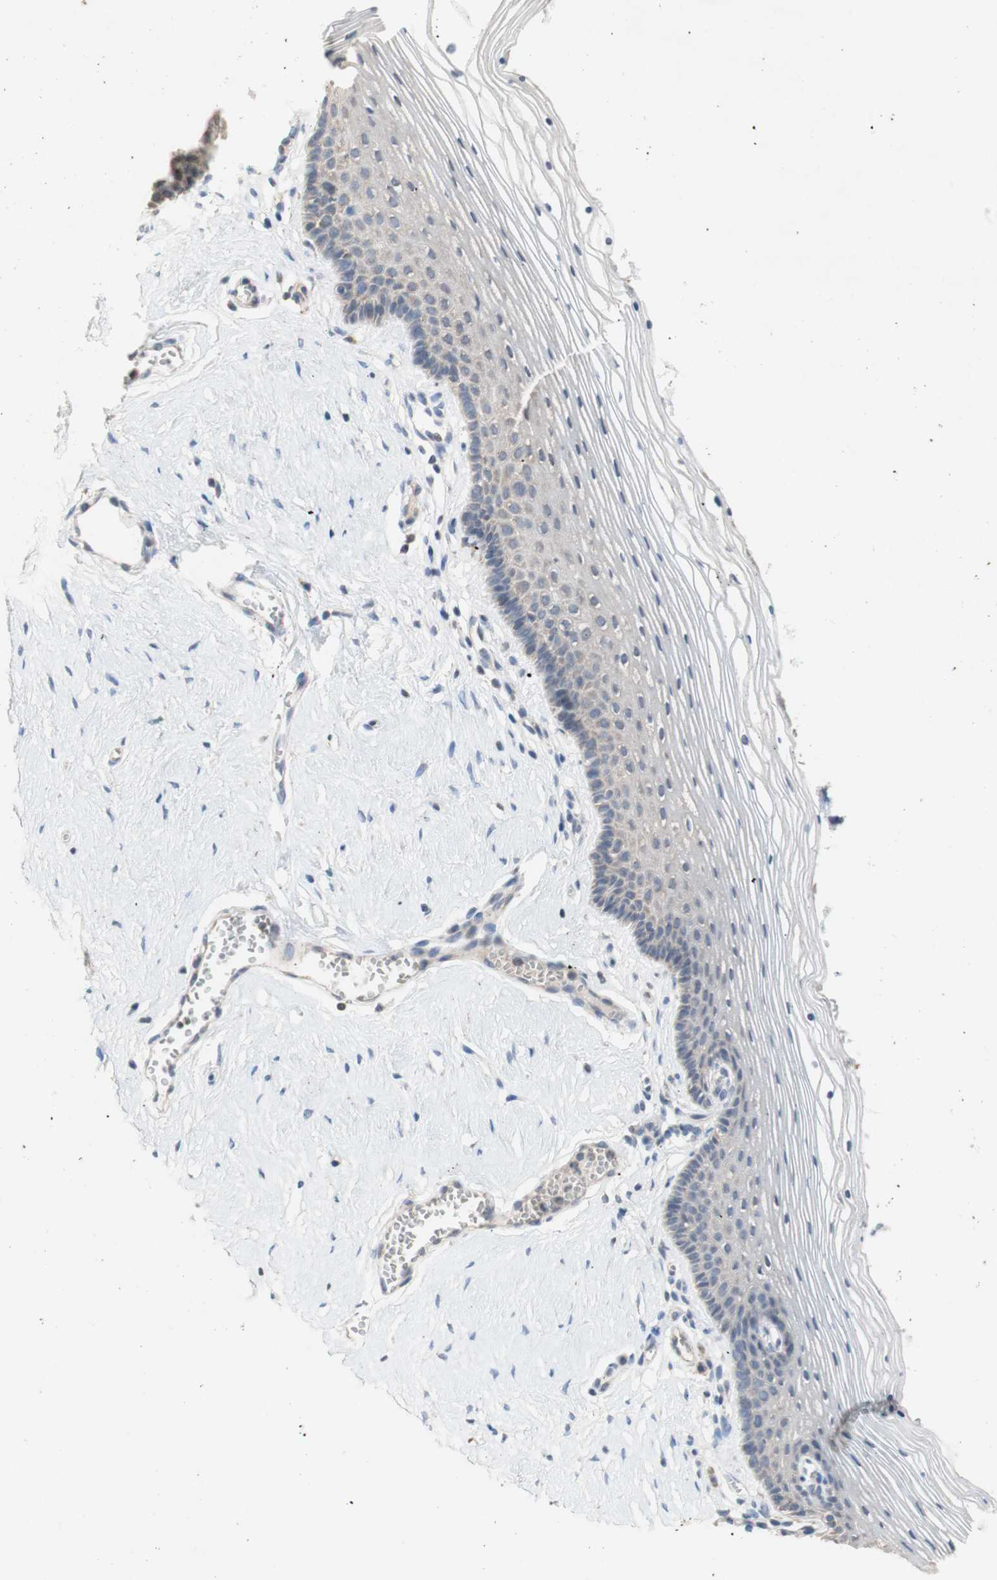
{"staining": {"intensity": "negative", "quantity": "none", "location": "none"}, "tissue": "vagina", "cell_type": "Squamous epithelial cells", "image_type": "normal", "snomed": [{"axis": "morphology", "description": "Normal tissue, NOS"}, {"axis": "topography", "description": "Vagina"}], "caption": "Immunohistochemical staining of normal human vagina shows no significant positivity in squamous epithelial cells.", "gene": "PTGIS", "patient": {"sex": "female", "age": 32}}